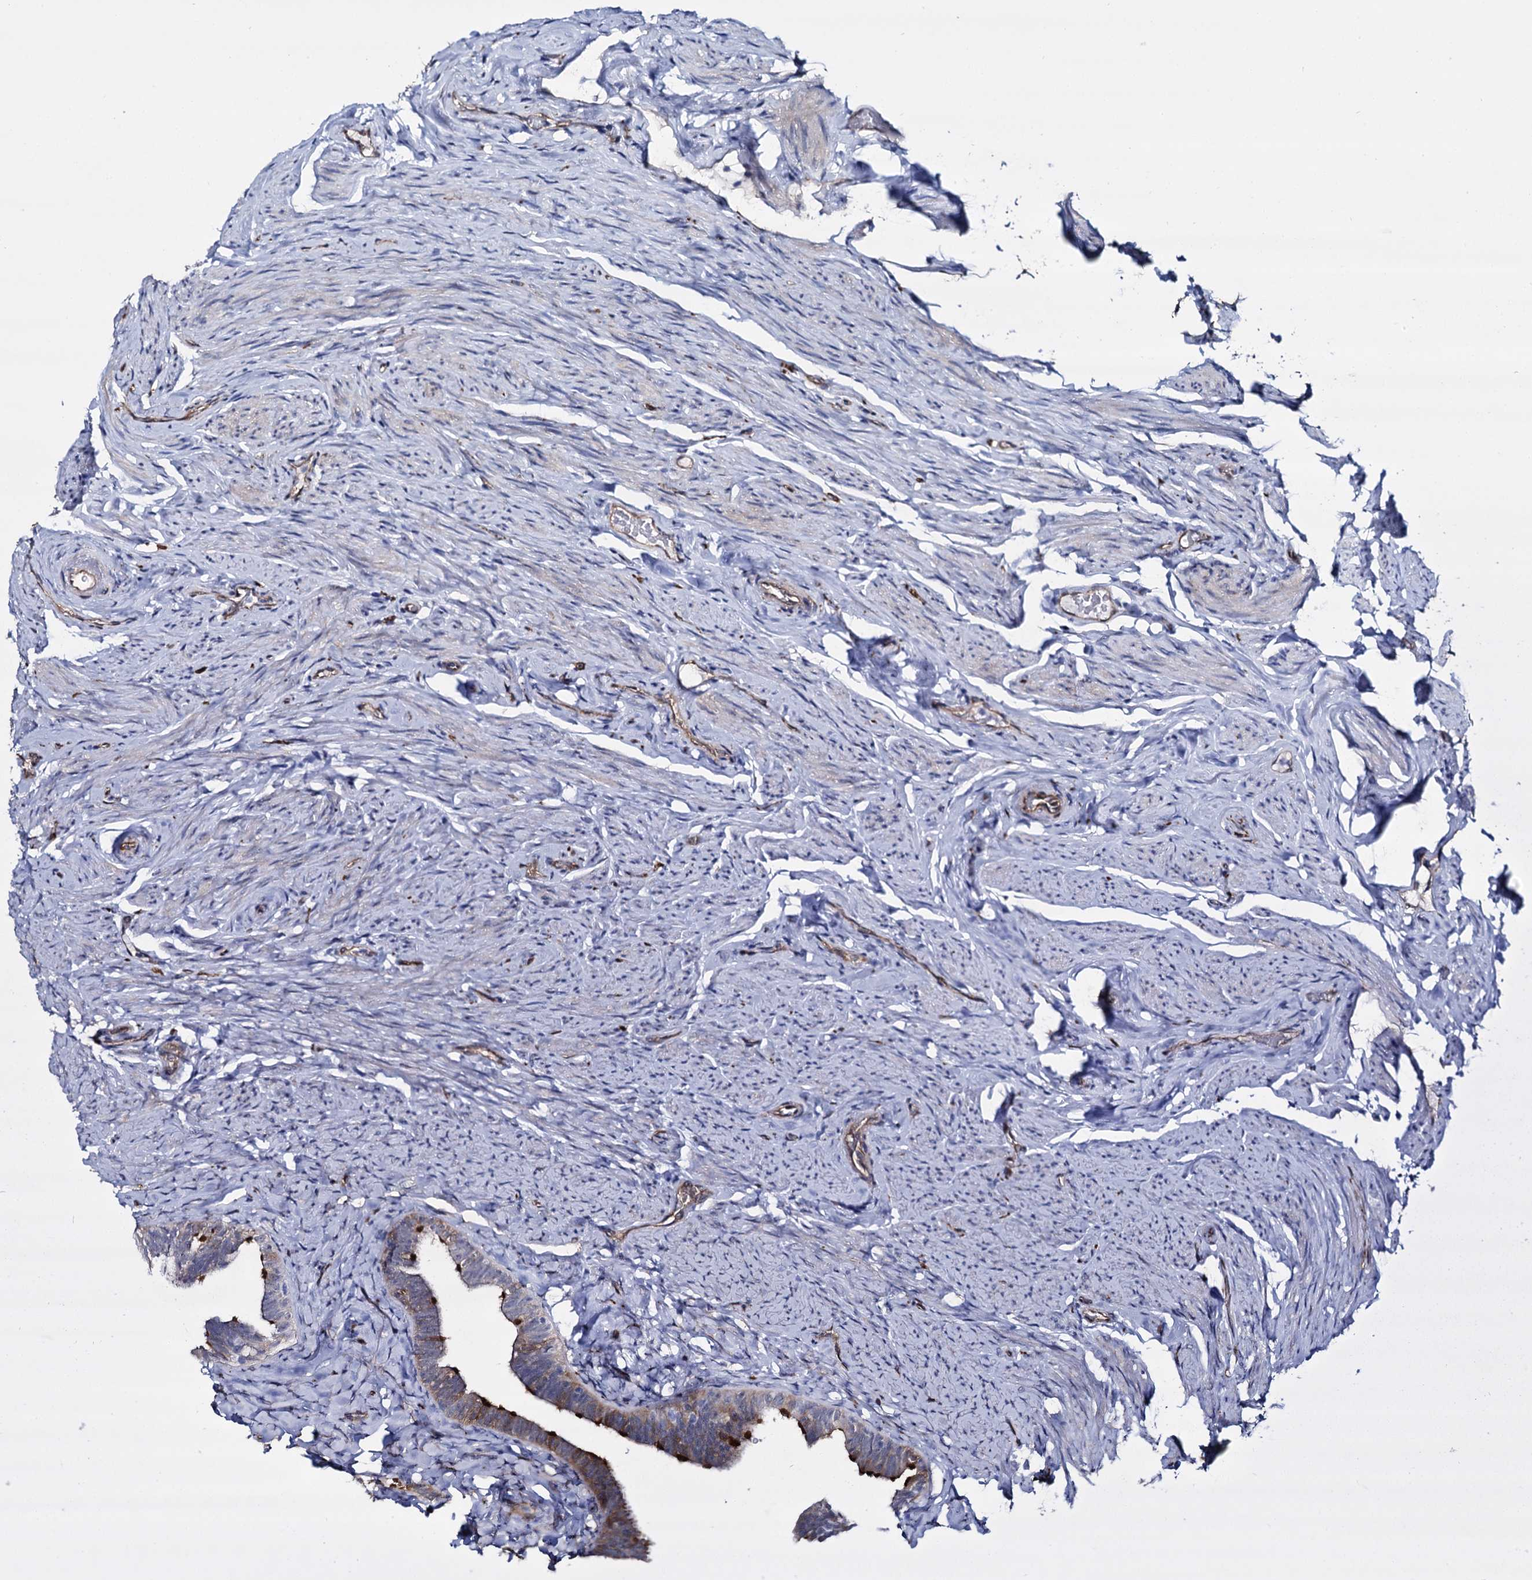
{"staining": {"intensity": "moderate", "quantity": "25%-75%", "location": "cytoplasmic/membranous"}, "tissue": "fallopian tube", "cell_type": "Glandular cells", "image_type": "normal", "snomed": [{"axis": "morphology", "description": "Normal tissue, NOS"}, {"axis": "topography", "description": "Fallopian tube"}], "caption": "Approximately 25%-75% of glandular cells in benign human fallopian tube demonstrate moderate cytoplasmic/membranous protein expression as visualized by brown immunohistochemical staining.", "gene": "STXBP1", "patient": {"sex": "female", "age": 39}}